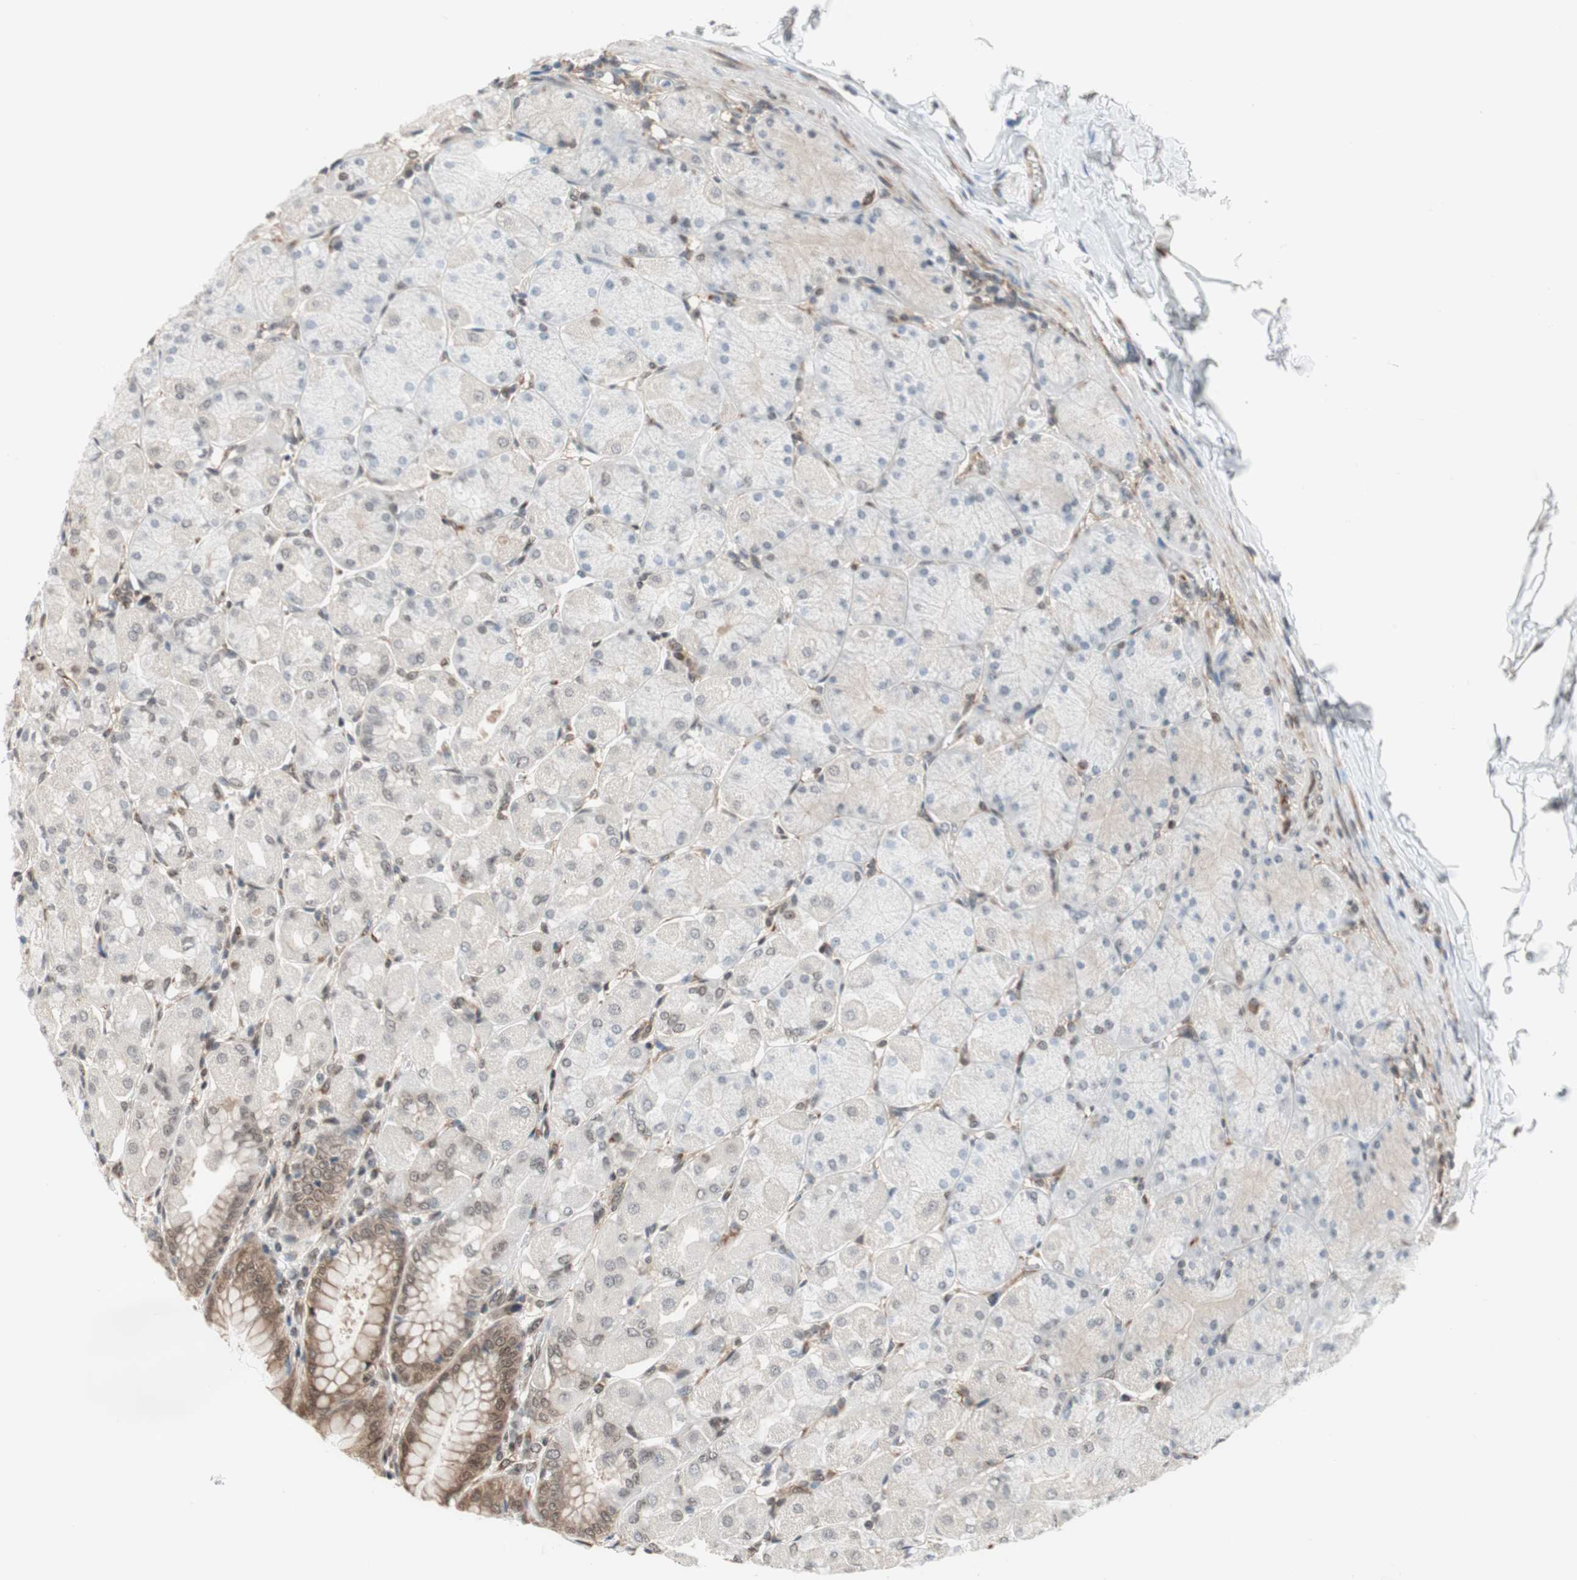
{"staining": {"intensity": "moderate", "quantity": "25%-75%", "location": "cytoplasmic/membranous"}, "tissue": "stomach", "cell_type": "Glandular cells", "image_type": "normal", "snomed": [{"axis": "morphology", "description": "Normal tissue, NOS"}, {"axis": "topography", "description": "Stomach, upper"}], "caption": "Benign stomach reveals moderate cytoplasmic/membranous staining in approximately 25%-75% of glandular cells.", "gene": "ZNF512B", "patient": {"sex": "female", "age": 56}}